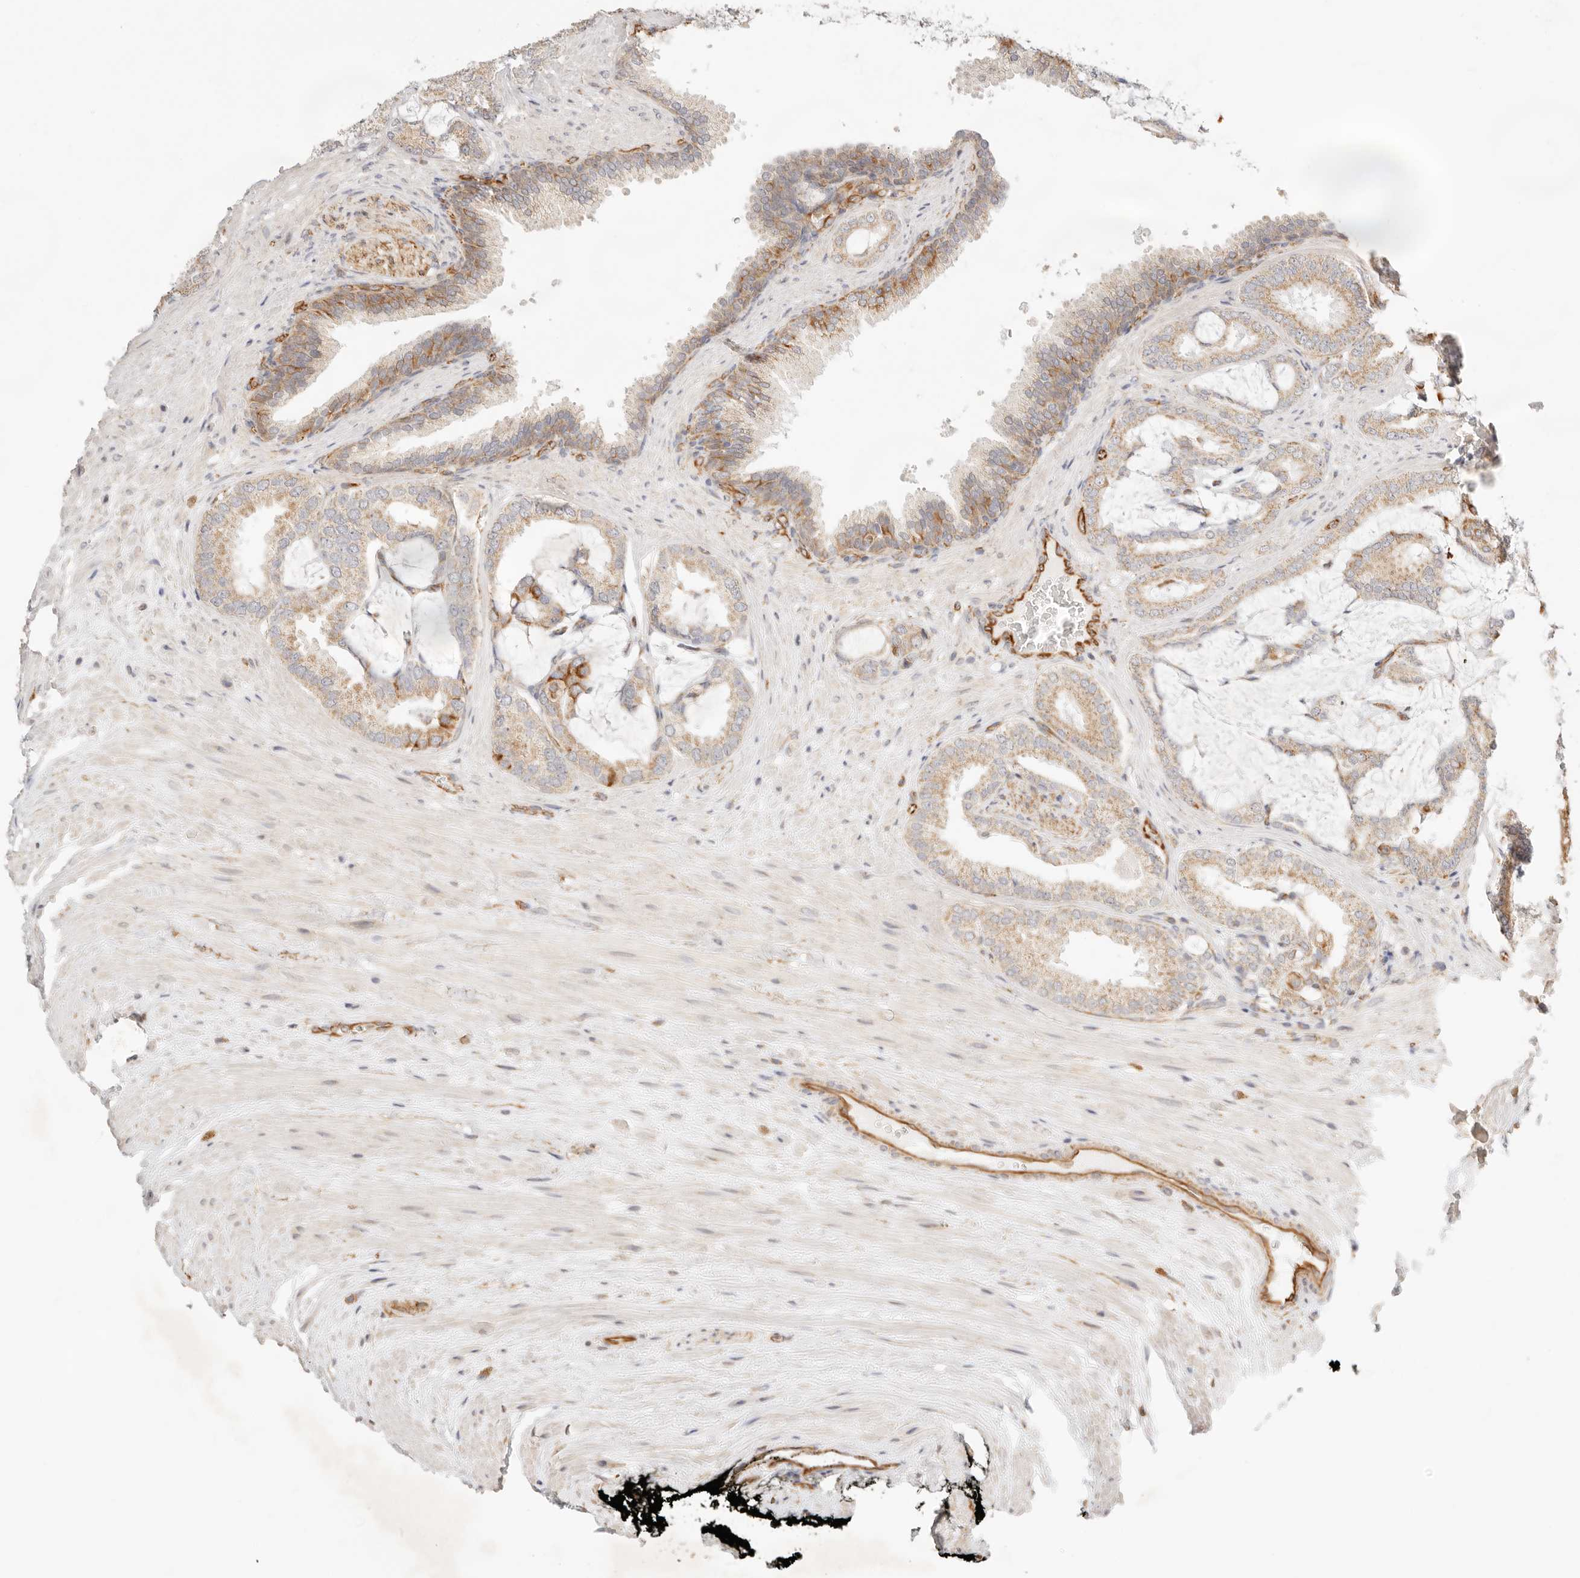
{"staining": {"intensity": "weak", "quantity": ">75%", "location": "cytoplasmic/membranous"}, "tissue": "prostate cancer", "cell_type": "Tumor cells", "image_type": "cancer", "snomed": [{"axis": "morphology", "description": "Adenocarcinoma, Low grade"}, {"axis": "topography", "description": "Prostate"}], "caption": "Prostate cancer (adenocarcinoma (low-grade)) stained with DAB immunohistochemistry shows low levels of weak cytoplasmic/membranous expression in approximately >75% of tumor cells. (brown staining indicates protein expression, while blue staining denotes nuclei).", "gene": "ZC3H11A", "patient": {"sex": "male", "age": 71}}